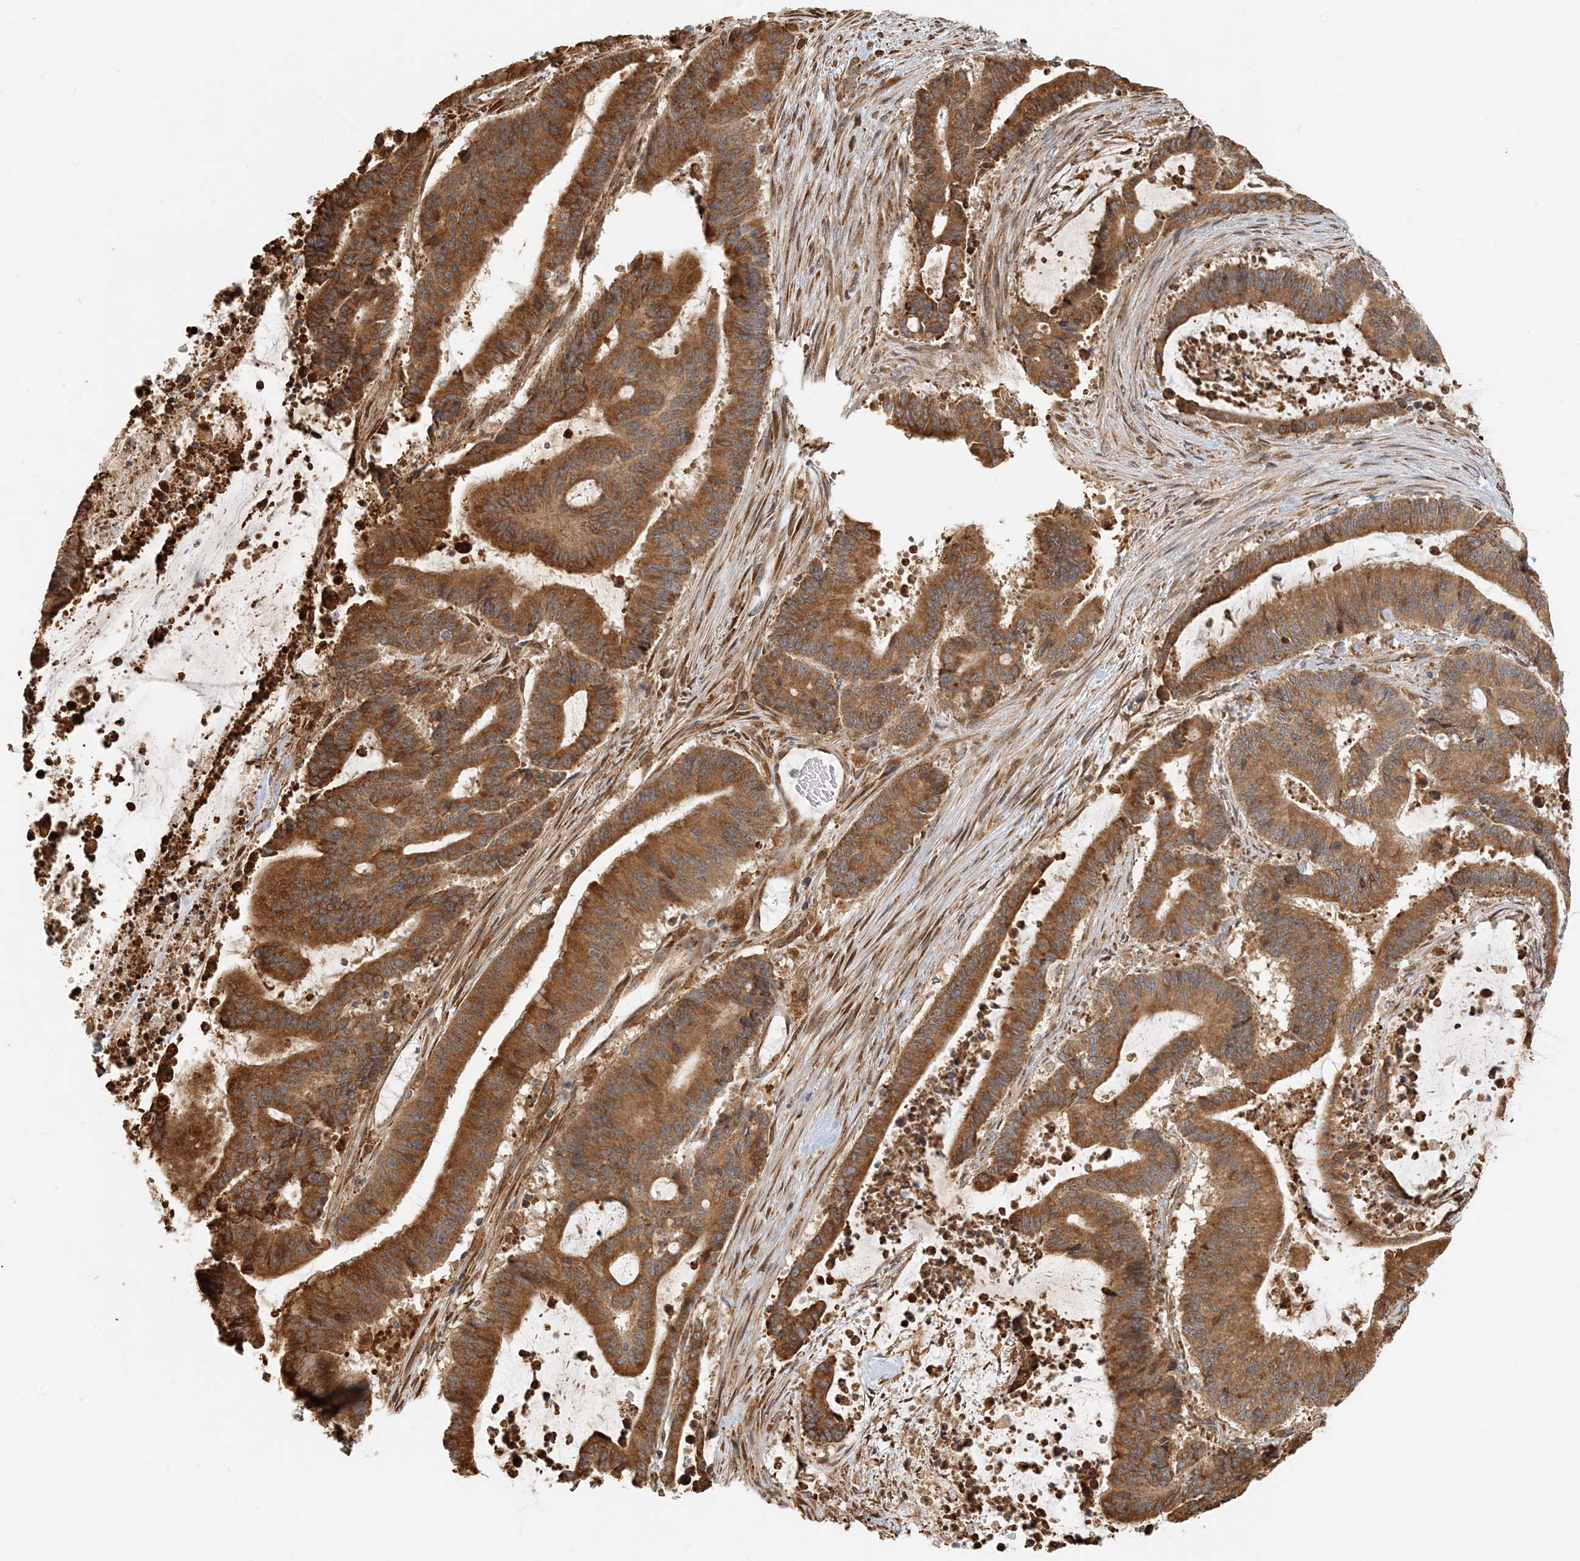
{"staining": {"intensity": "moderate", "quantity": ">75%", "location": "cytoplasmic/membranous"}, "tissue": "liver cancer", "cell_type": "Tumor cells", "image_type": "cancer", "snomed": [{"axis": "morphology", "description": "Normal tissue, NOS"}, {"axis": "morphology", "description": "Cholangiocarcinoma"}, {"axis": "topography", "description": "Liver"}, {"axis": "topography", "description": "Peripheral nerve tissue"}], "caption": "Liver cancer (cholangiocarcinoma) was stained to show a protein in brown. There is medium levels of moderate cytoplasmic/membranous staining in about >75% of tumor cells.", "gene": "HNMT", "patient": {"sex": "female", "age": 73}}